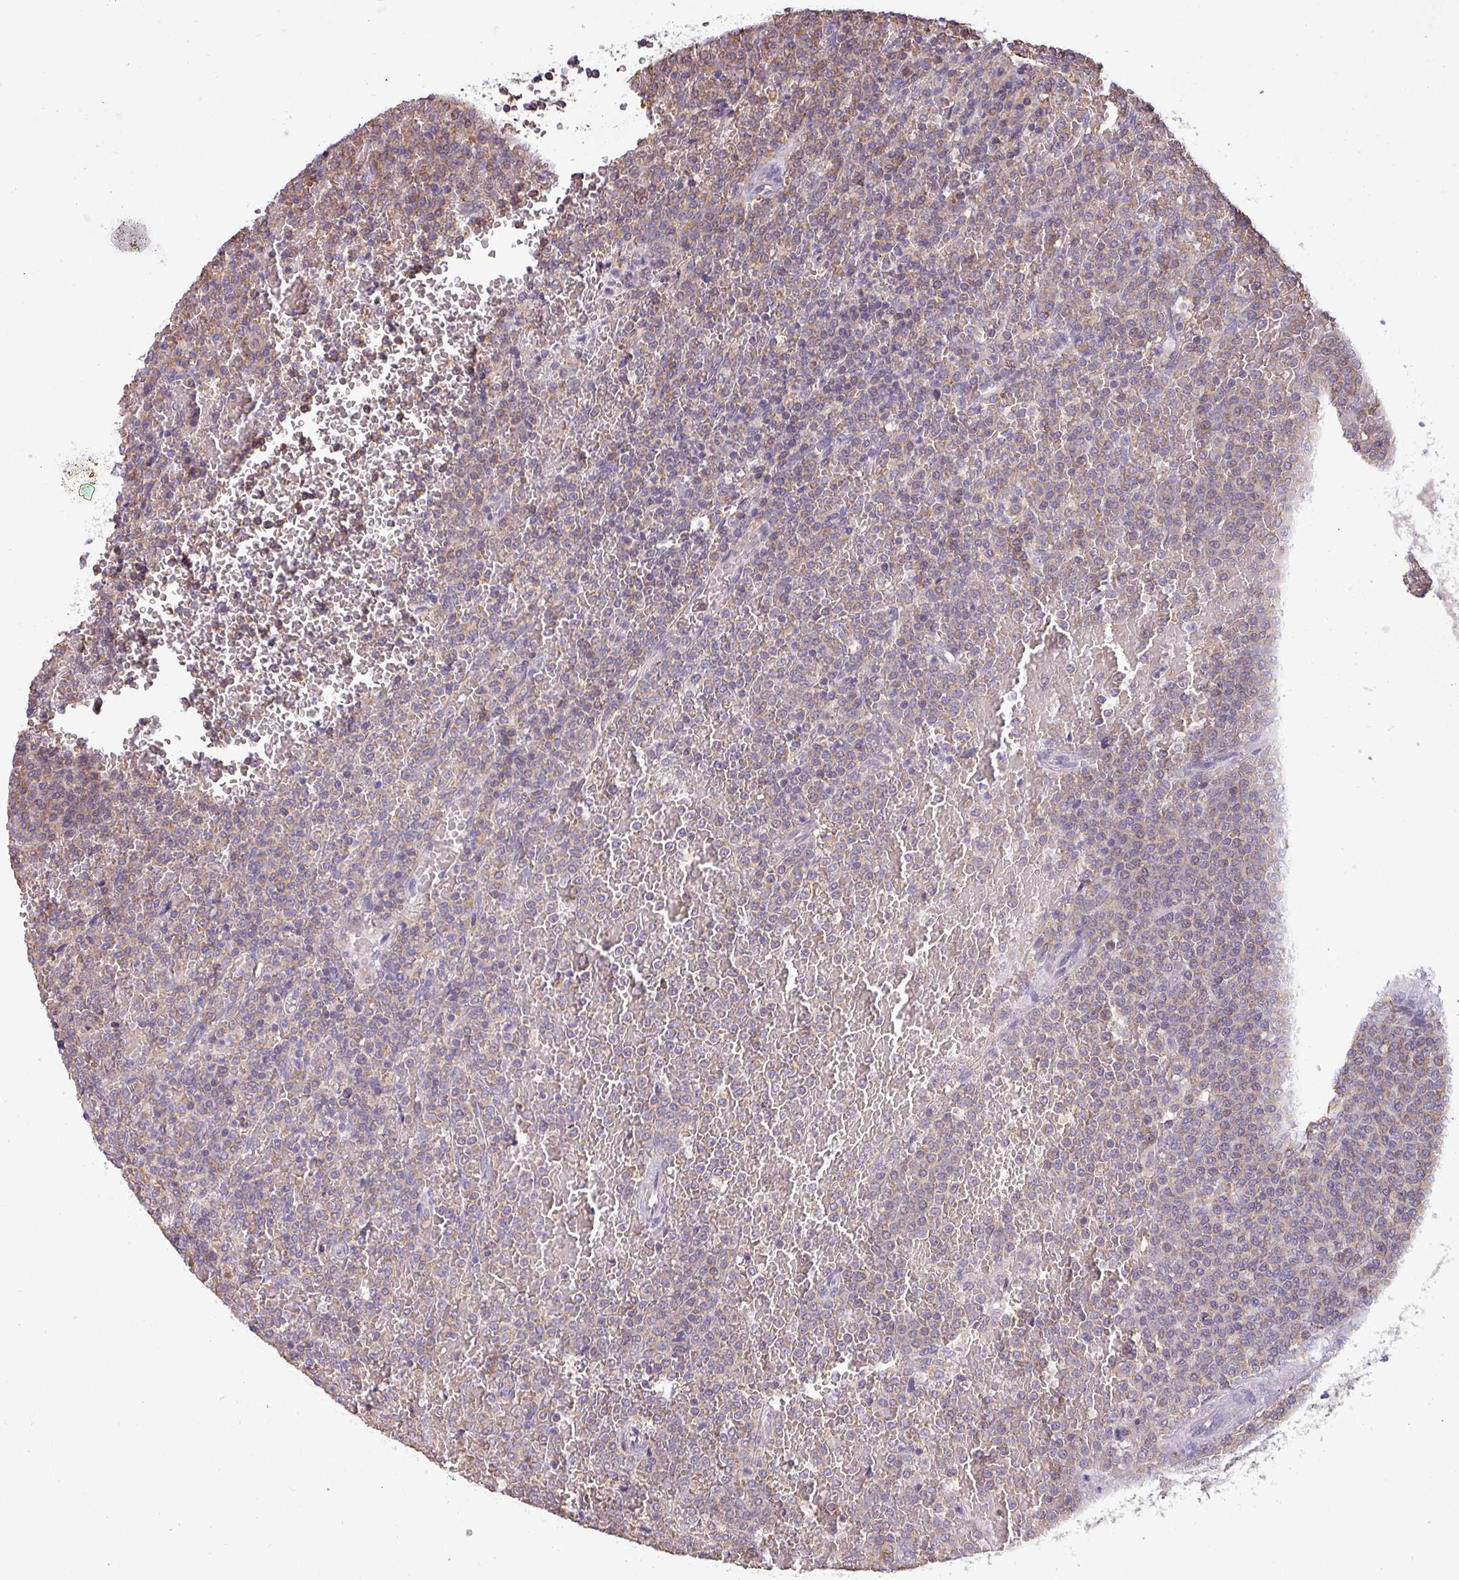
{"staining": {"intensity": "weak", "quantity": "<25%", "location": "cytoplasmic/membranous"}, "tissue": "lymphoma", "cell_type": "Tumor cells", "image_type": "cancer", "snomed": [{"axis": "morphology", "description": "Malignant lymphoma, non-Hodgkin's type, Low grade"}, {"axis": "topography", "description": "Spleen"}], "caption": "Histopathology image shows no significant protein staining in tumor cells of lymphoma.", "gene": "ZNF835", "patient": {"sex": "male", "age": 60}}